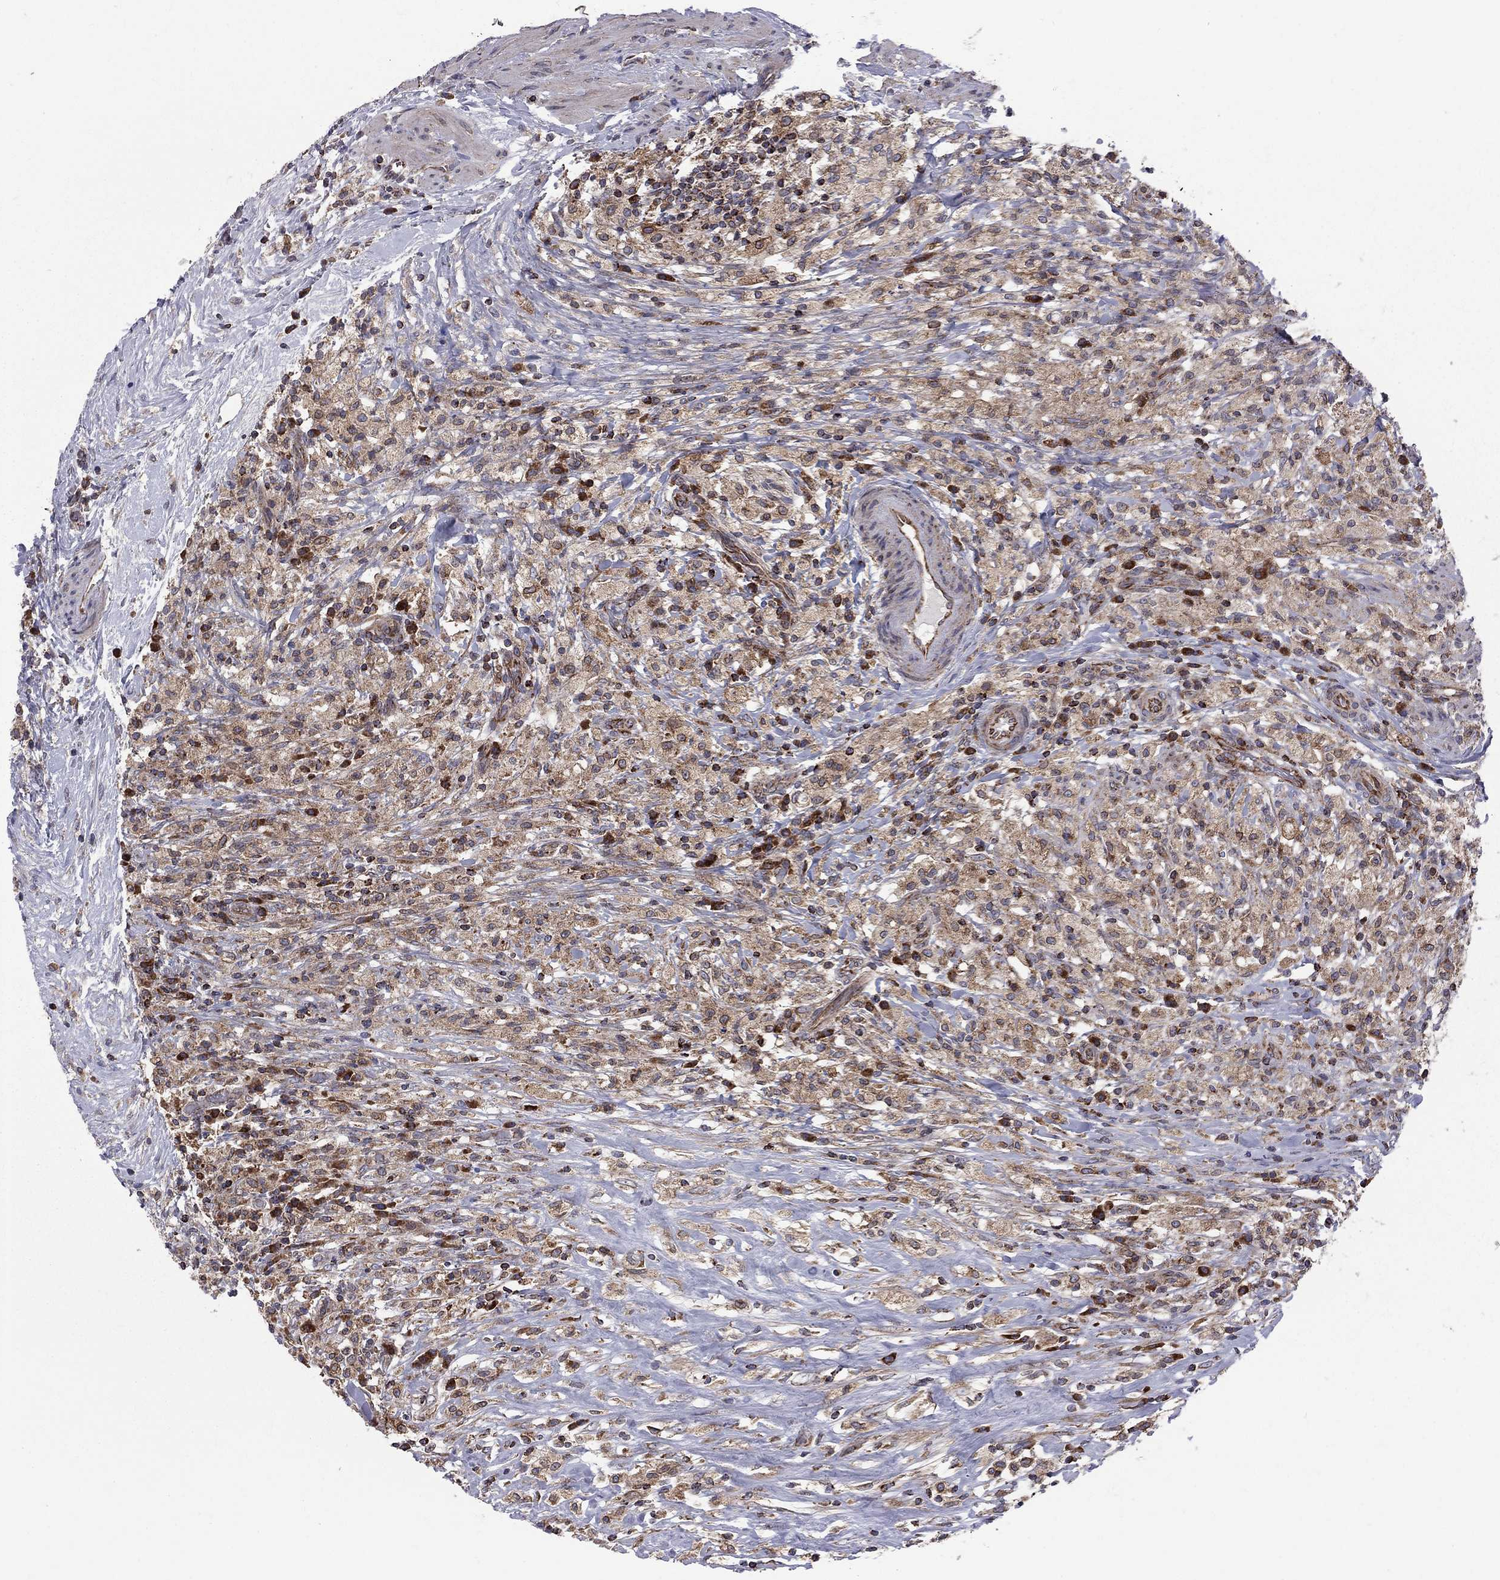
{"staining": {"intensity": "moderate", "quantity": ">75%", "location": "cytoplasmic/membranous"}, "tissue": "testis cancer", "cell_type": "Tumor cells", "image_type": "cancer", "snomed": [{"axis": "morphology", "description": "Necrosis, NOS"}, {"axis": "morphology", "description": "Carcinoma, Embryonal, NOS"}, {"axis": "topography", "description": "Testis"}], "caption": "Immunohistochemistry (IHC) image of neoplastic tissue: testis cancer (embryonal carcinoma) stained using IHC shows medium levels of moderate protein expression localized specifically in the cytoplasmic/membranous of tumor cells, appearing as a cytoplasmic/membranous brown color.", "gene": "CLPTM1", "patient": {"sex": "male", "age": 19}}